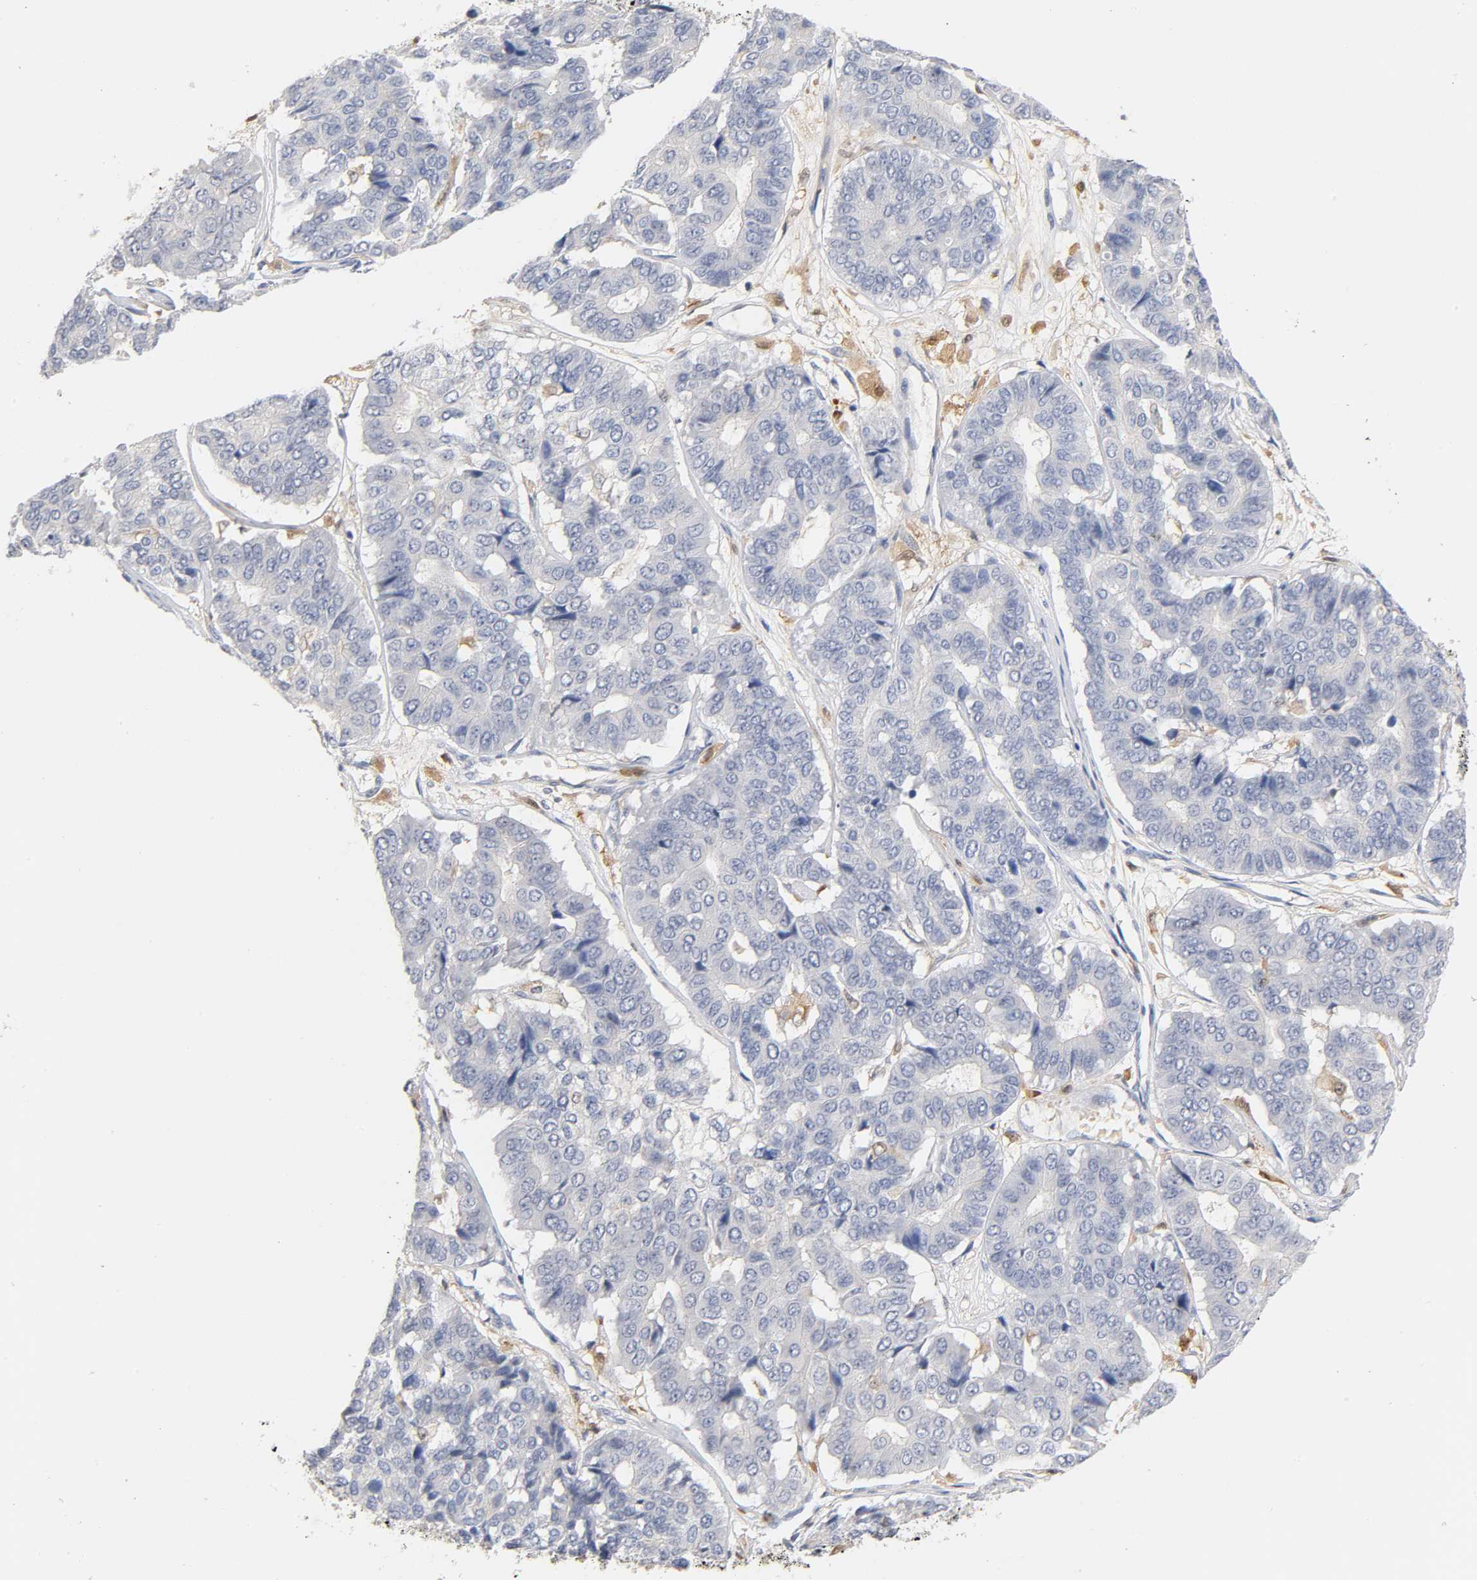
{"staining": {"intensity": "negative", "quantity": "none", "location": "none"}, "tissue": "pancreatic cancer", "cell_type": "Tumor cells", "image_type": "cancer", "snomed": [{"axis": "morphology", "description": "Adenocarcinoma, NOS"}, {"axis": "topography", "description": "Pancreas"}], "caption": "Photomicrograph shows no significant protein staining in tumor cells of adenocarcinoma (pancreatic).", "gene": "IL18", "patient": {"sex": "male", "age": 50}}